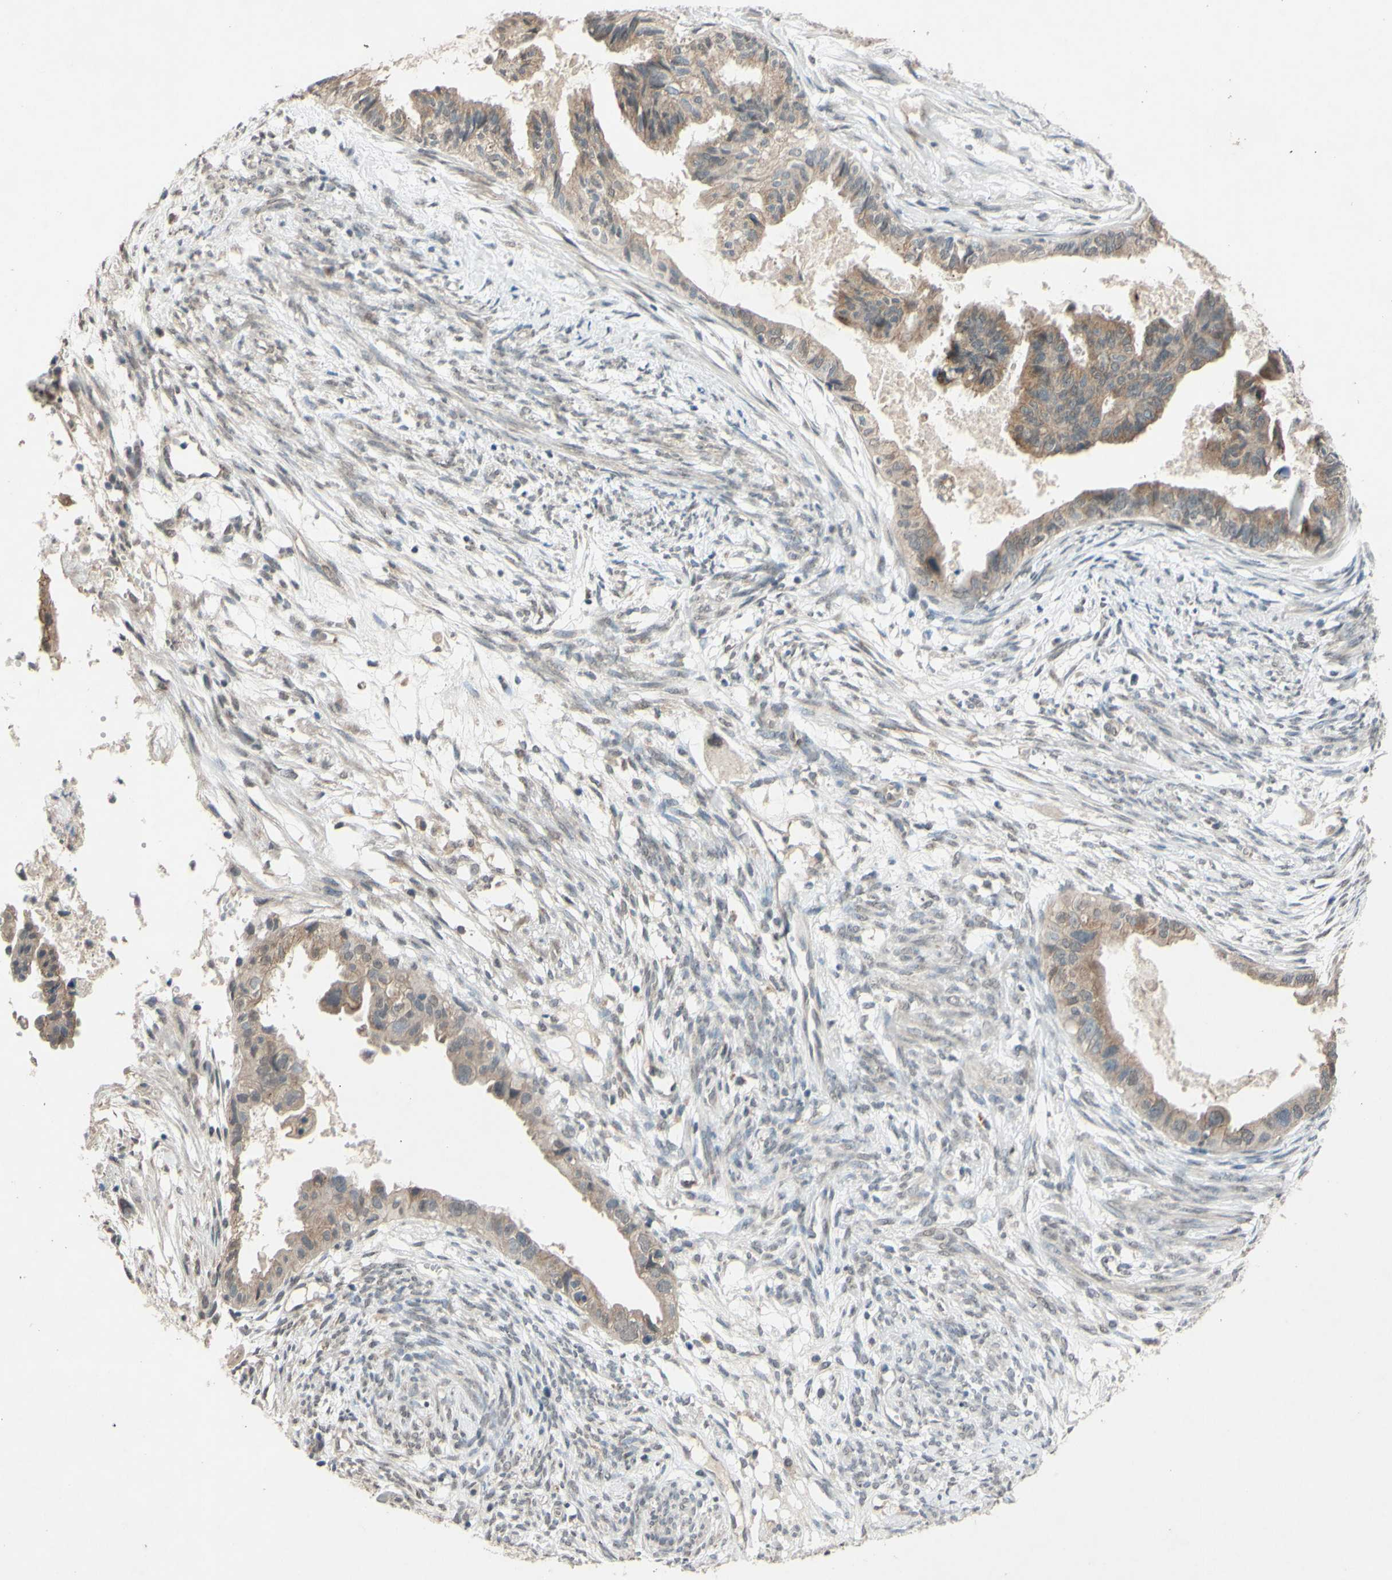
{"staining": {"intensity": "moderate", "quantity": ">75%", "location": "cytoplasmic/membranous"}, "tissue": "cervical cancer", "cell_type": "Tumor cells", "image_type": "cancer", "snomed": [{"axis": "morphology", "description": "Normal tissue, NOS"}, {"axis": "morphology", "description": "Adenocarcinoma, NOS"}, {"axis": "topography", "description": "Cervix"}, {"axis": "topography", "description": "Endometrium"}], "caption": "A micrograph of cervical cancer (adenocarcinoma) stained for a protein shows moderate cytoplasmic/membranous brown staining in tumor cells.", "gene": "CDCP1", "patient": {"sex": "female", "age": 86}}